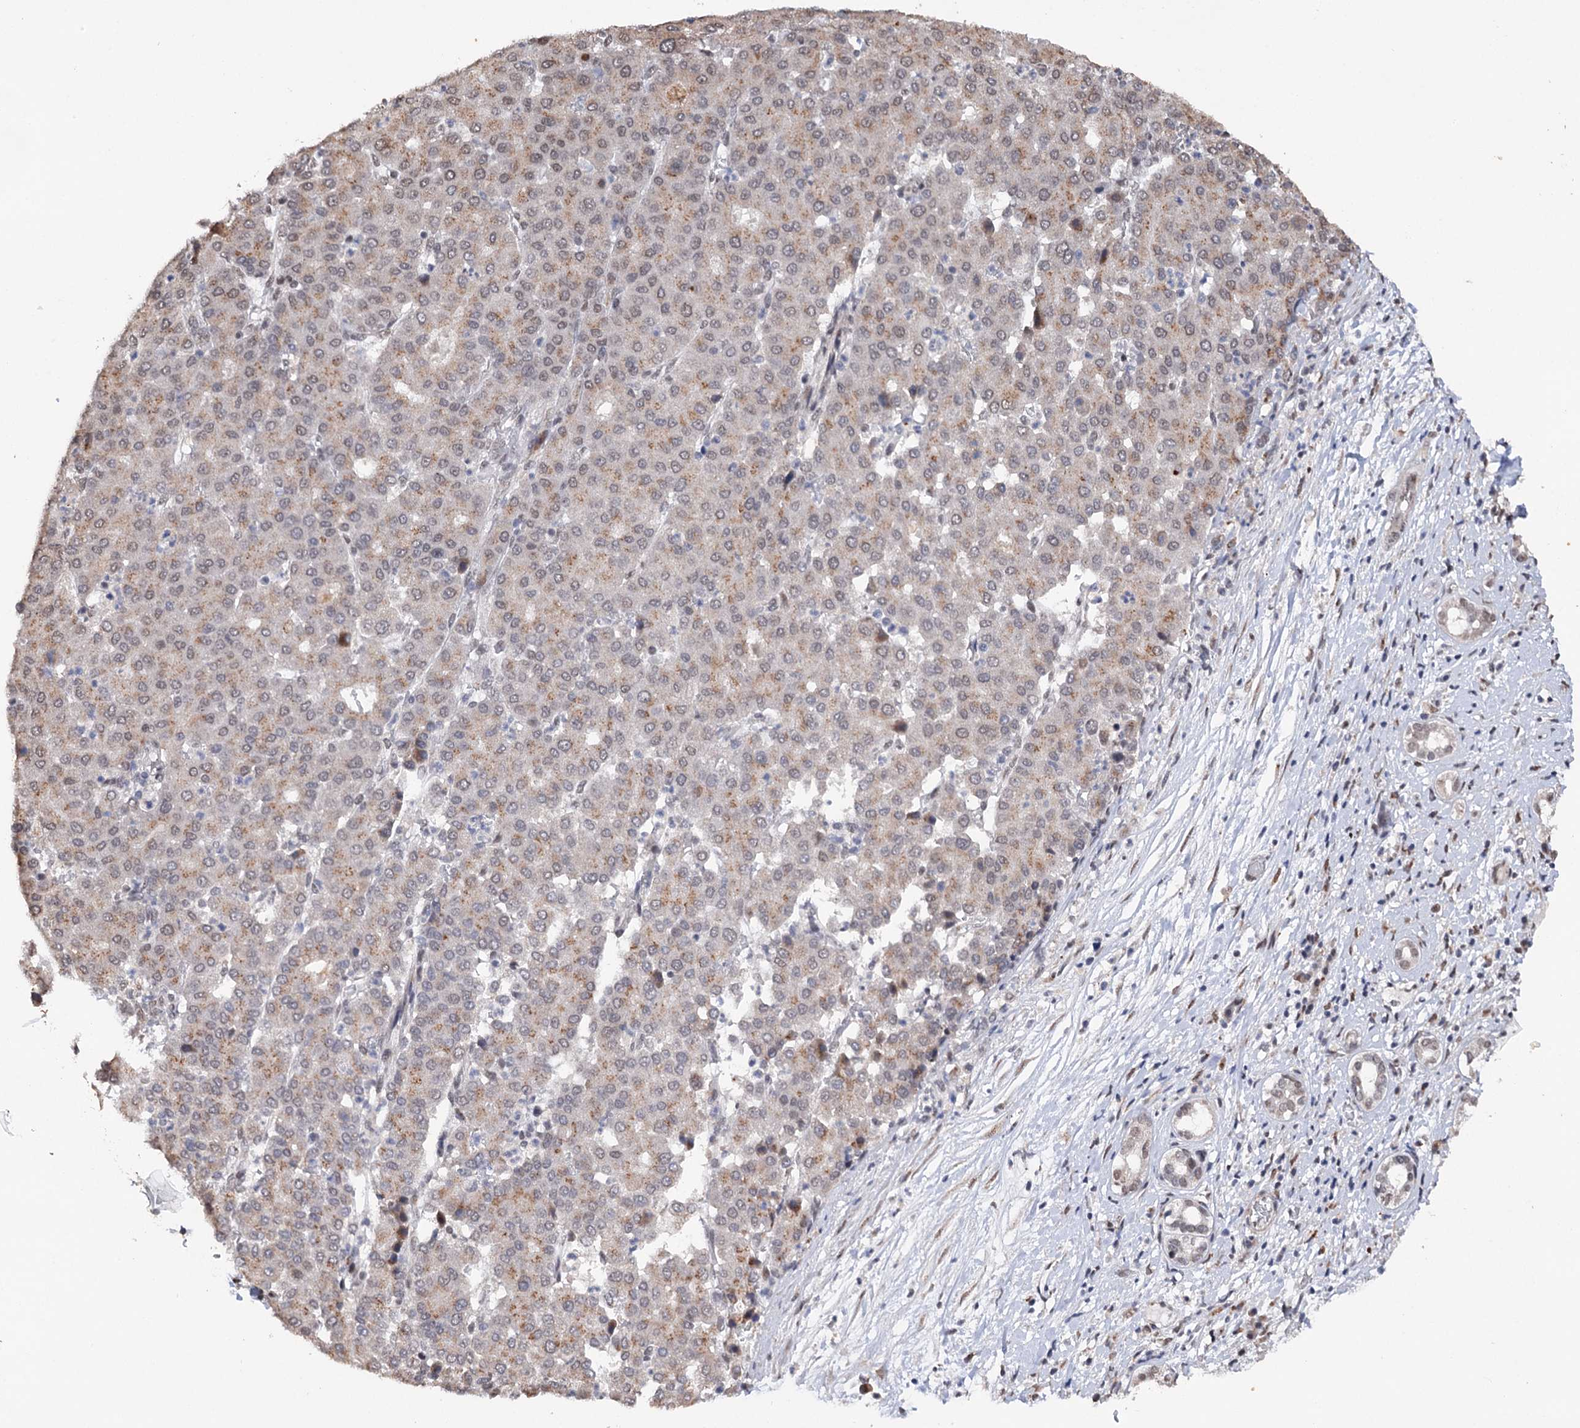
{"staining": {"intensity": "moderate", "quantity": "25%-75%", "location": "nuclear"}, "tissue": "liver cancer", "cell_type": "Tumor cells", "image_type": "cancer", "snomed": [{"axis": "morphology", "description": "Carcinoma, Hepatocellular, NOS"}, {"axis": "topography", "description": "Liver"}], "caption": "Liver cancer (hepatocellular carcinoma) stained with a brown dye demonstrates moderate nuclear positive staining in approximately 25%-75% of tumor cells.", "gene": "MATR3", "patient": {"sex": "male", "age": 65}}